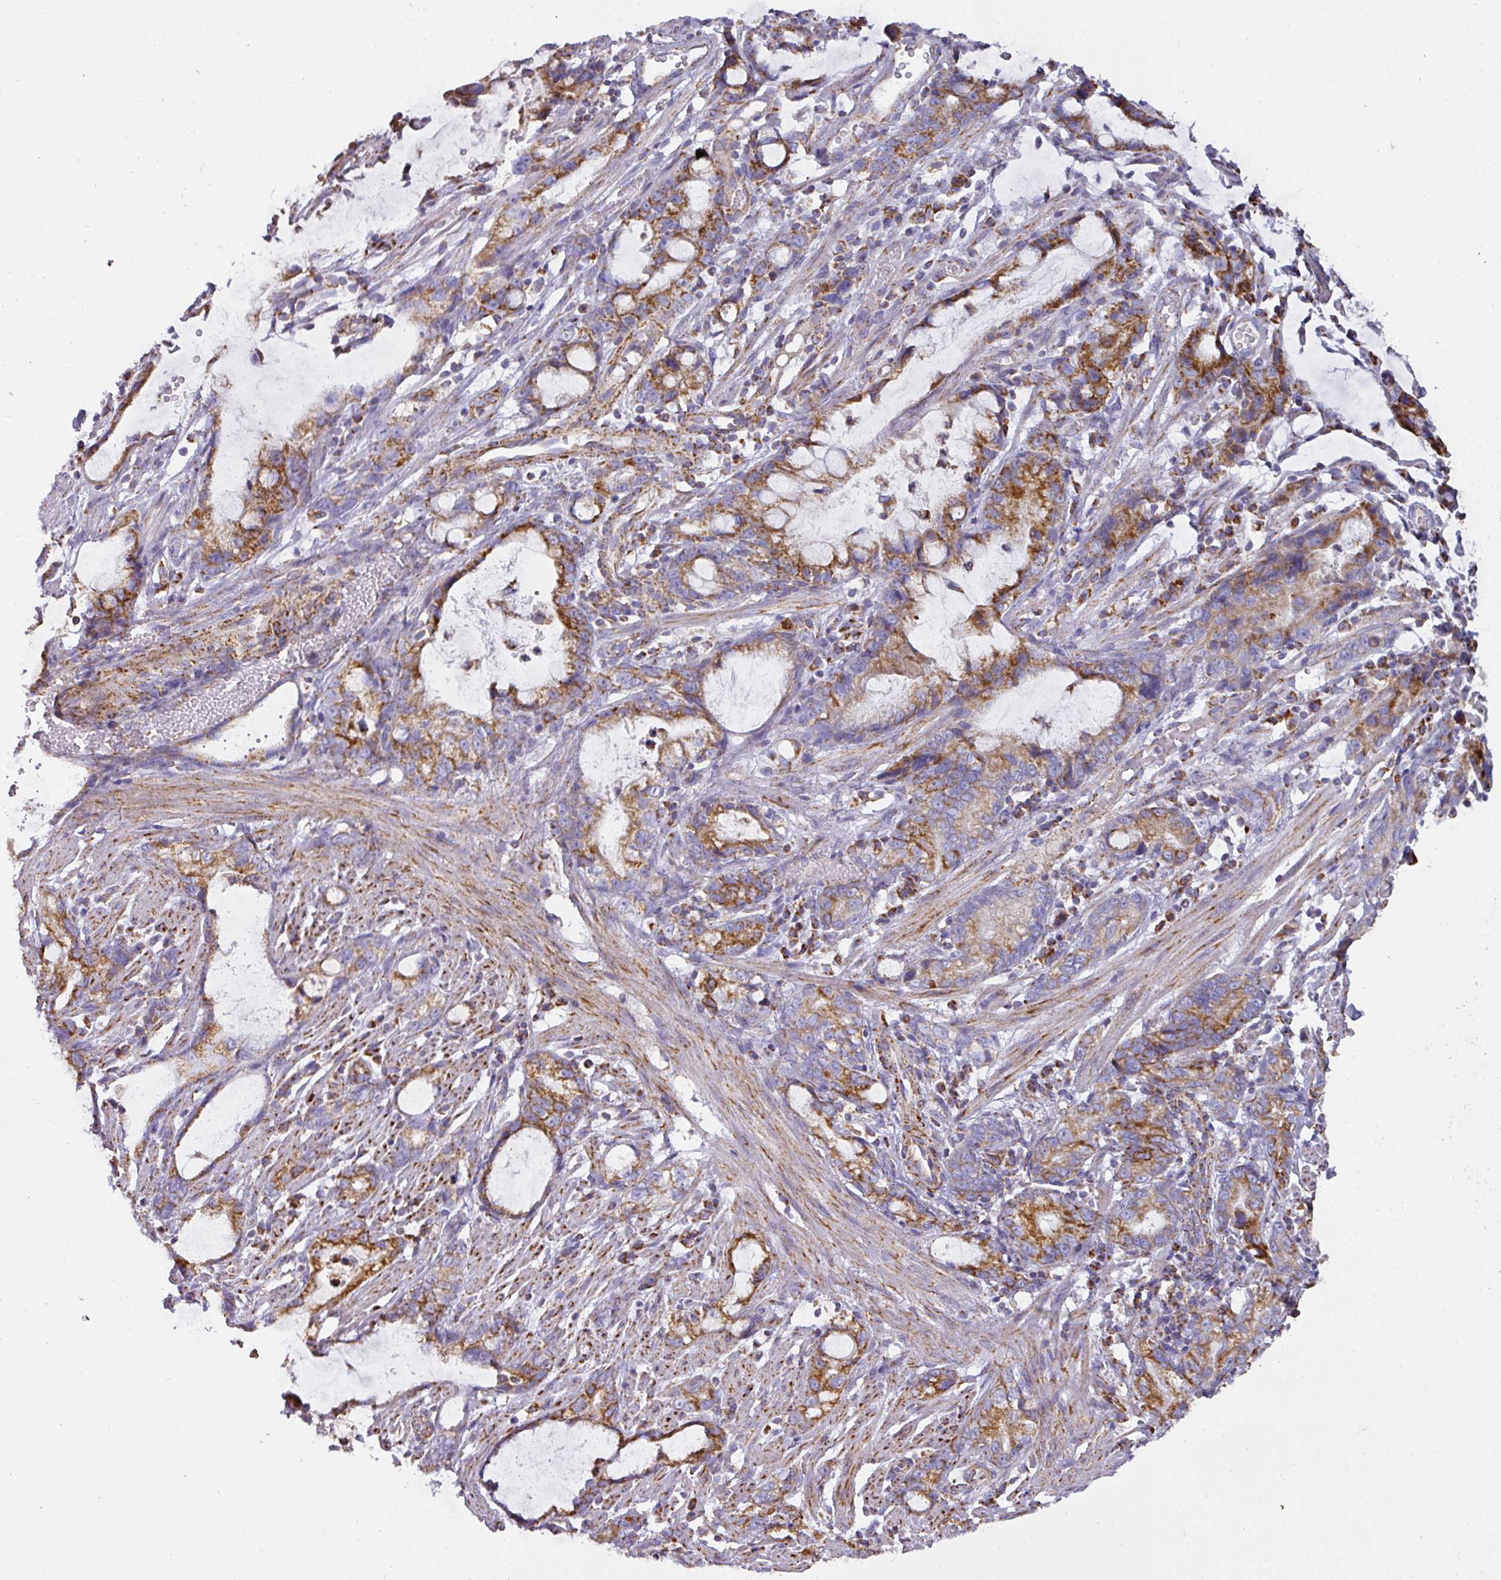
{"staining": {"intensity": "strong", "quantity": ">75%", "location": "cytoplasmic/membranous"}, "tissue": "stomach cancer", "cell_type": "Tumor cells", "image_type": "cancer", "snomed": [{"axis": "morphology", "description": "Adenocarcinoma, NOS"}, {"axis": "topography", "description": "Stomach"}], "caption": "High-power microscopy captured an IHC image of stomach adenocarcinoma, revealing strong cytoplasmic/membranous positivity in about >75% of tumor cells. (IHC, brightfield microscopy, high magnification).", "gene": "UQCRFS1", "patient": {"sex": "male", "age": 55}}